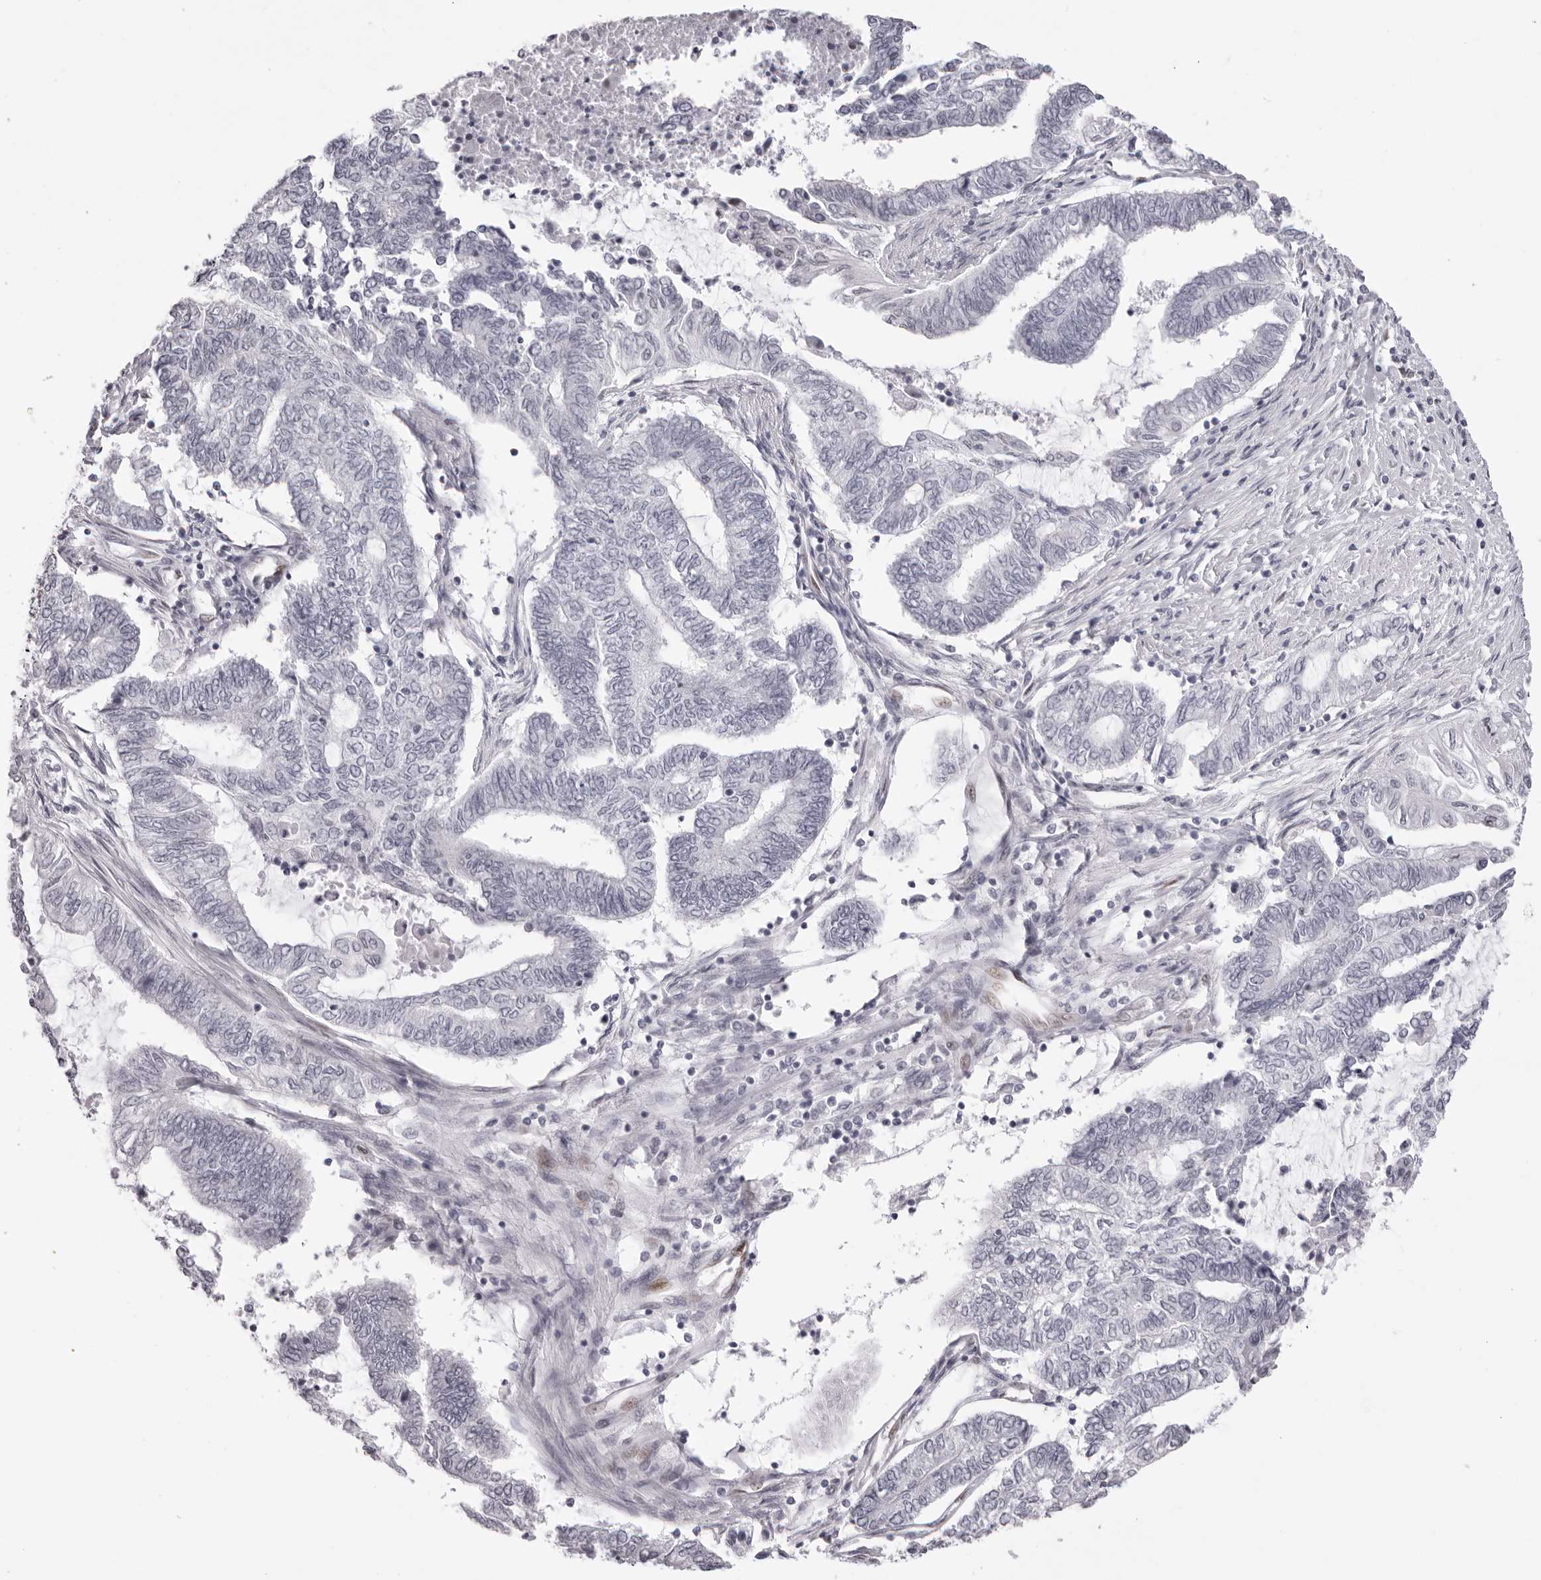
{"staining": {"intensity": "negative", "quantity": "none", "location": "none"}, "tissue": "endometrial cancer", "cell_type": "Tumor cells", "image_type": "cancer", "snomed": [{"axis": "morphology", "description": "Adenocarcinoma, NOS"}, {"axis": "topography", "description": "Uterus"}, {"axis": "topography", "description": "Endometrium"}], "caption": "IHC histopathology image of human endometrial cancer (adenocarcinoma) stained for a protein (brown), which exhibits no positivity in tumor cells. (Stains: DAB immunohistochemistry (IHC) with hematoxylin counter stain, Microscopy: brightfield microscopy at high magnification).", "gene": "MAFK", "patient": {"sex": "female", "age": 70}}